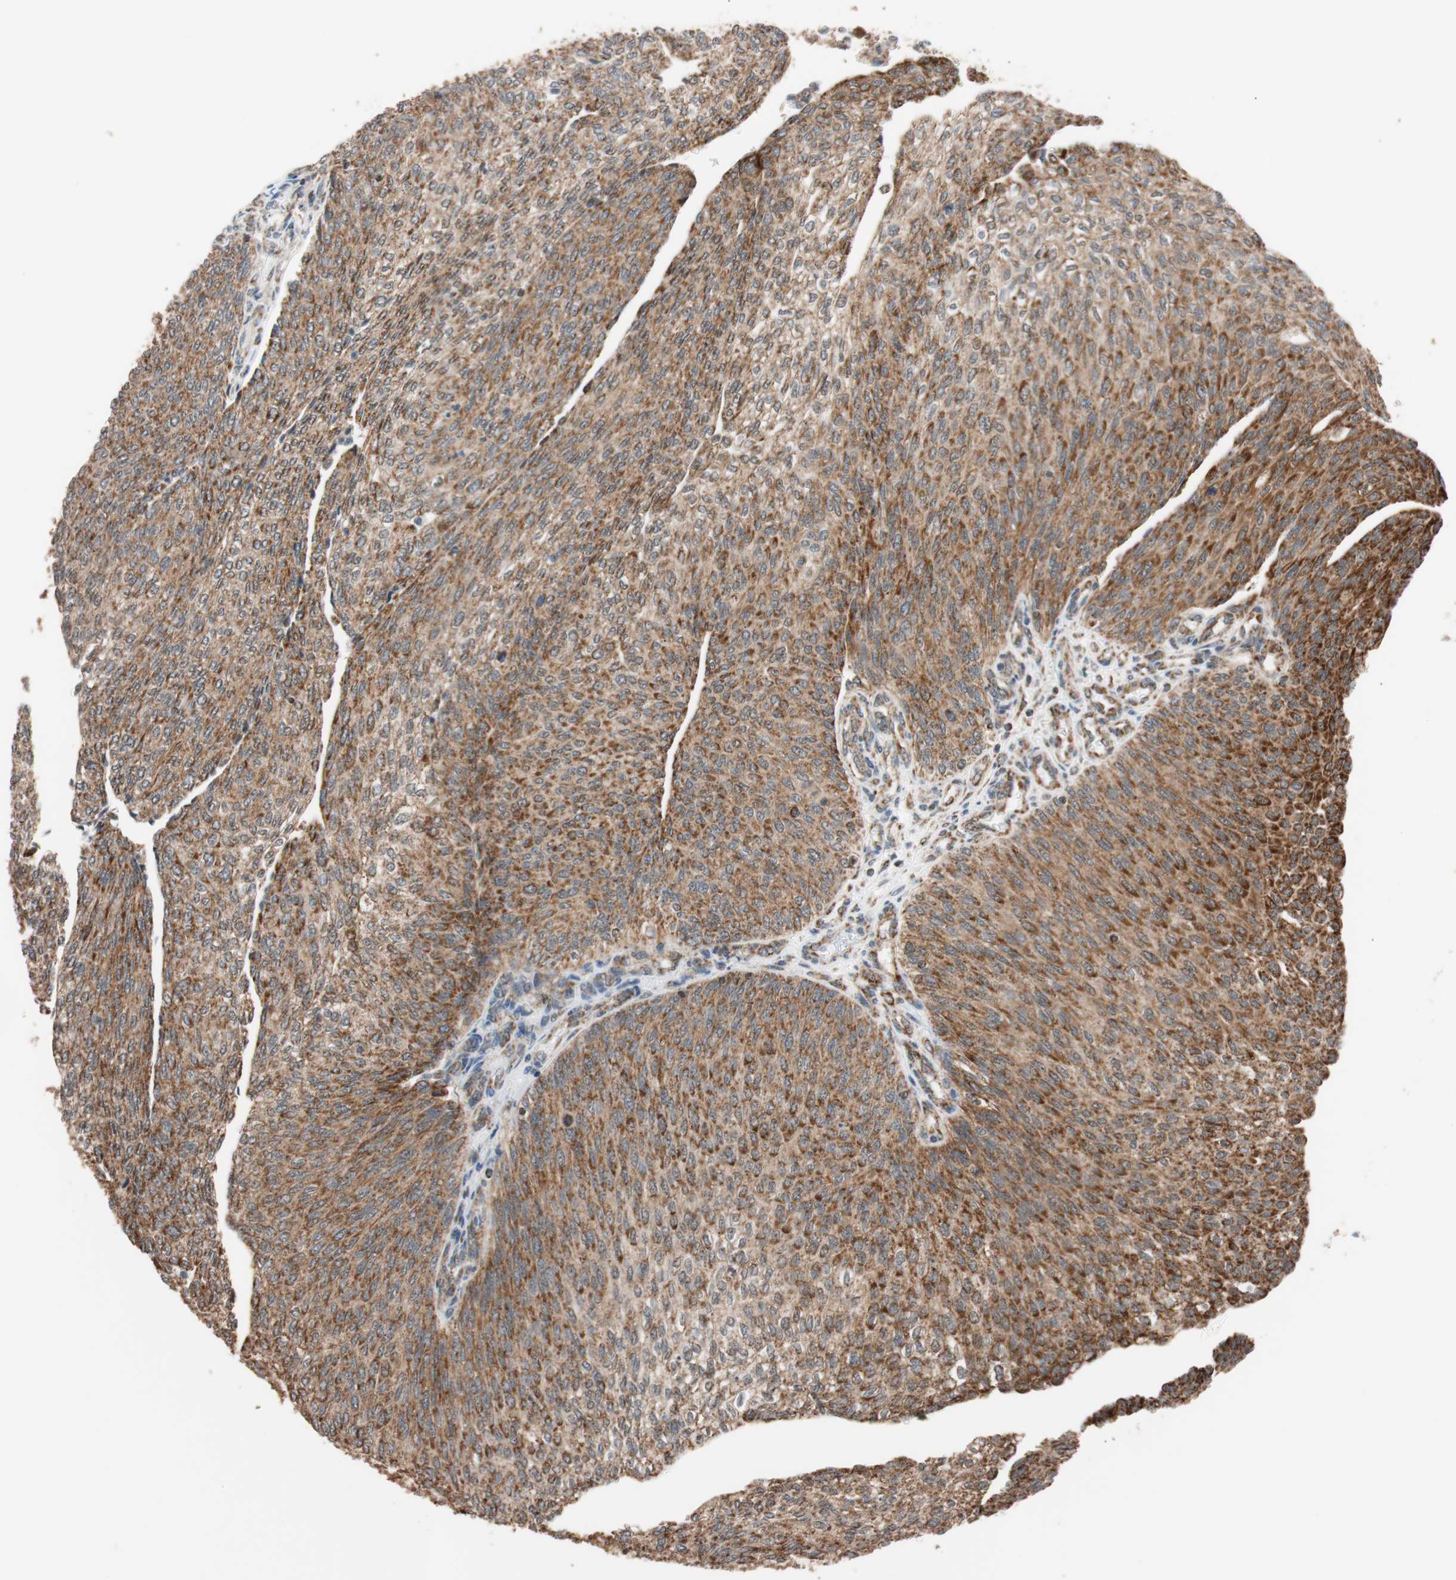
{"staining": {"intensity": "strong", "quantity": ">75%", "location": "cytoplasmic/membranous"}, "tissue": "urothelial cancer", "cell_type": "Tumor cells", "image_type": "cancer", "snomed": [{"axis": "morphology", "description": "Urothelial carcinoma, Low grade"}, {"axis": "topography", "description": "Urinary bladder"}], "caption": "Immunohistochemistry micrograph of neoplastic tissue: human urothelial carcinoma (low-grade) stained using immunohistochemistry shows high levels of strong protein expression localized specifically in the cytoplasmic/membranous of tumor cells, appearing as a cytoplasmic/membranous brown color.", "gene": "PITRM1", "patient": {"sex": "female", "age": 79}}